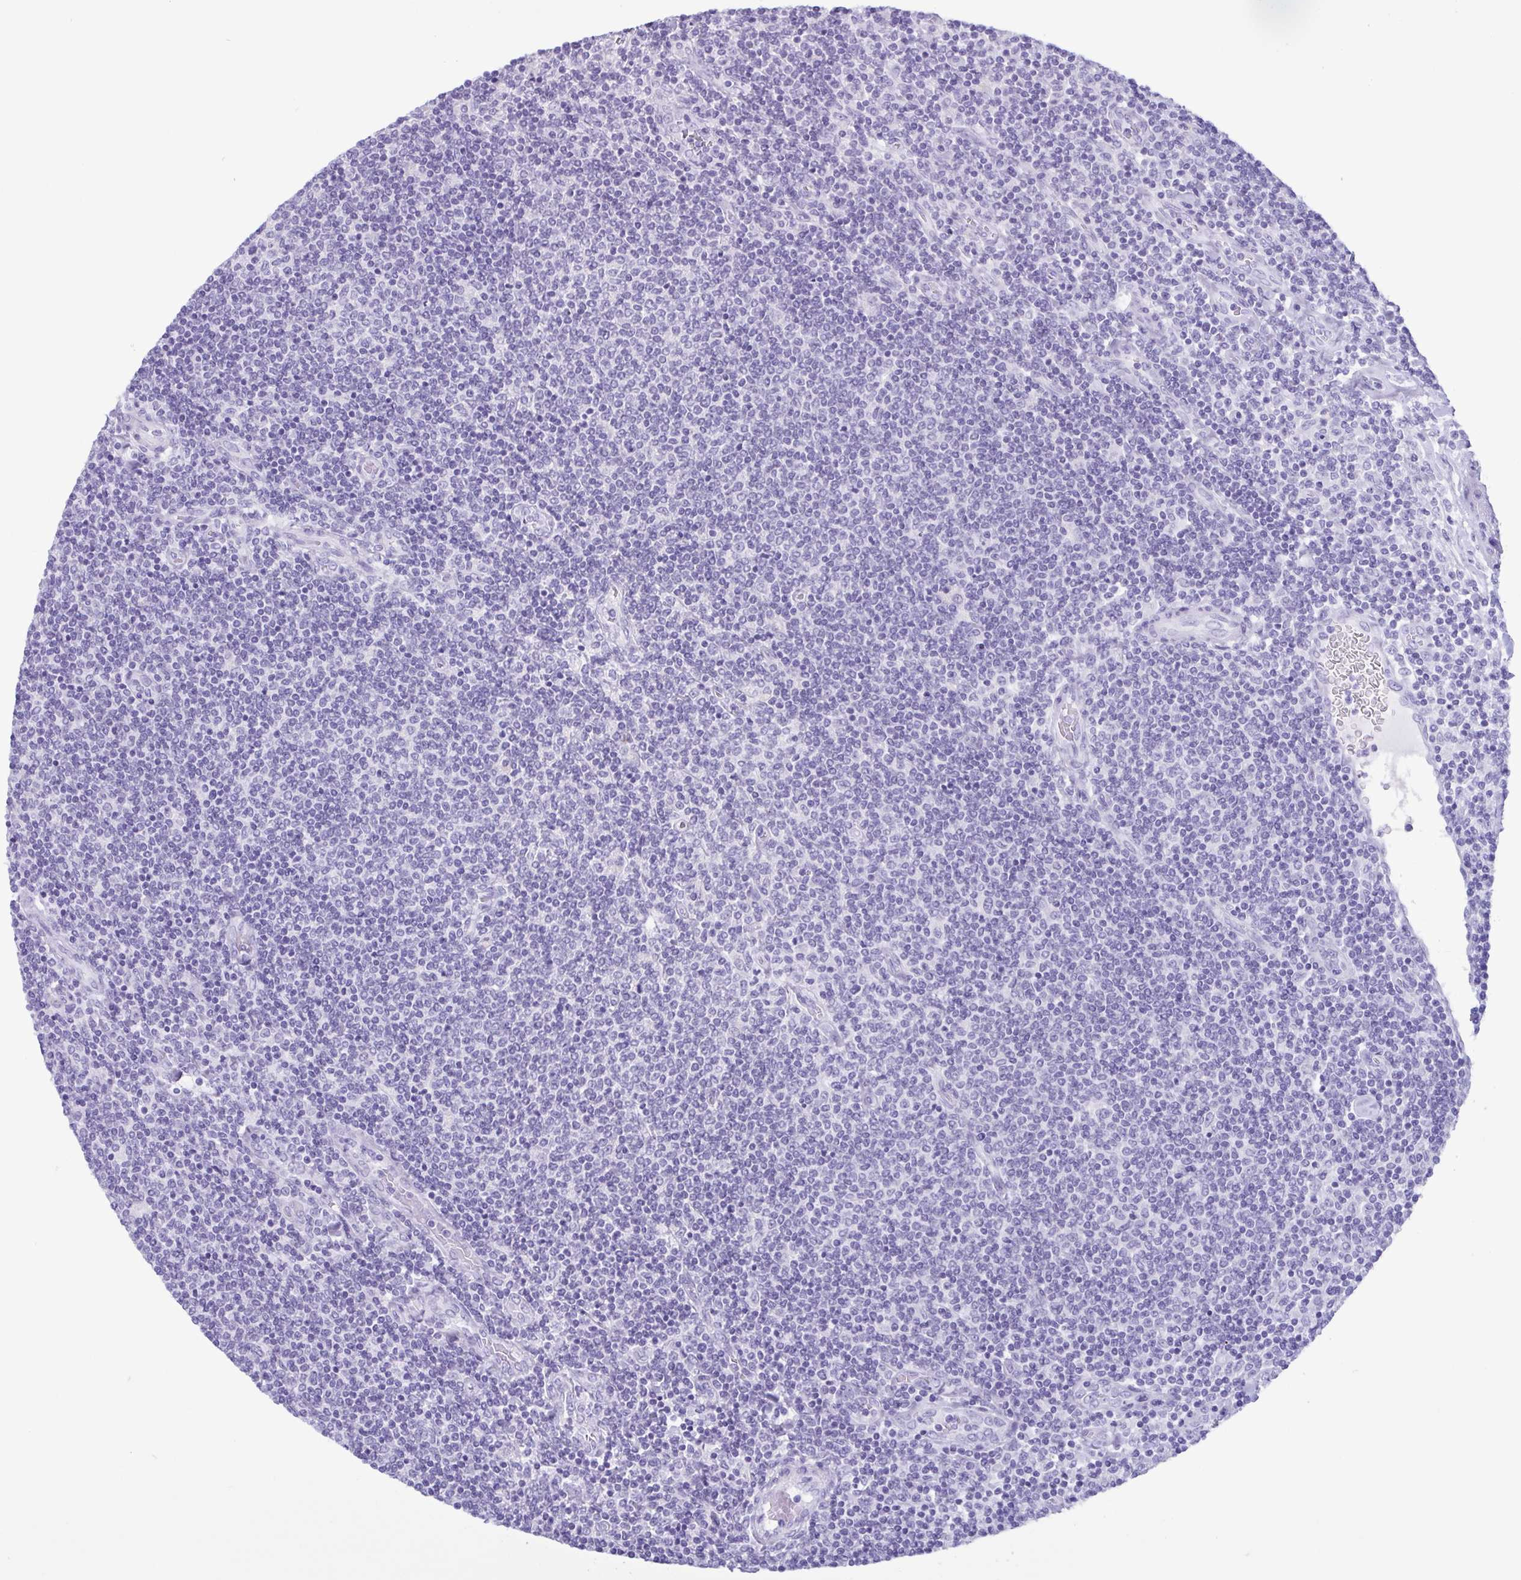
{"staining": {"intensity": "negative", "quantity": "none", "location": "none"}, "tissue": "lymphoma", "cell_type": "Tumor cells", "image_type": "cancer", "snomed": [{"axis": "morphology", "description": "Malignant lymphoma, non-Hodgkin's type, Low grade"}, {"axis": "topography", "description": "Lymph node"}], "caption": "Human lymphoma stained for a protein using immunohistochemistry displays no expression in tumor cells.", "gene": "LTF", "patient": {"sex": "male", "age": 52}}